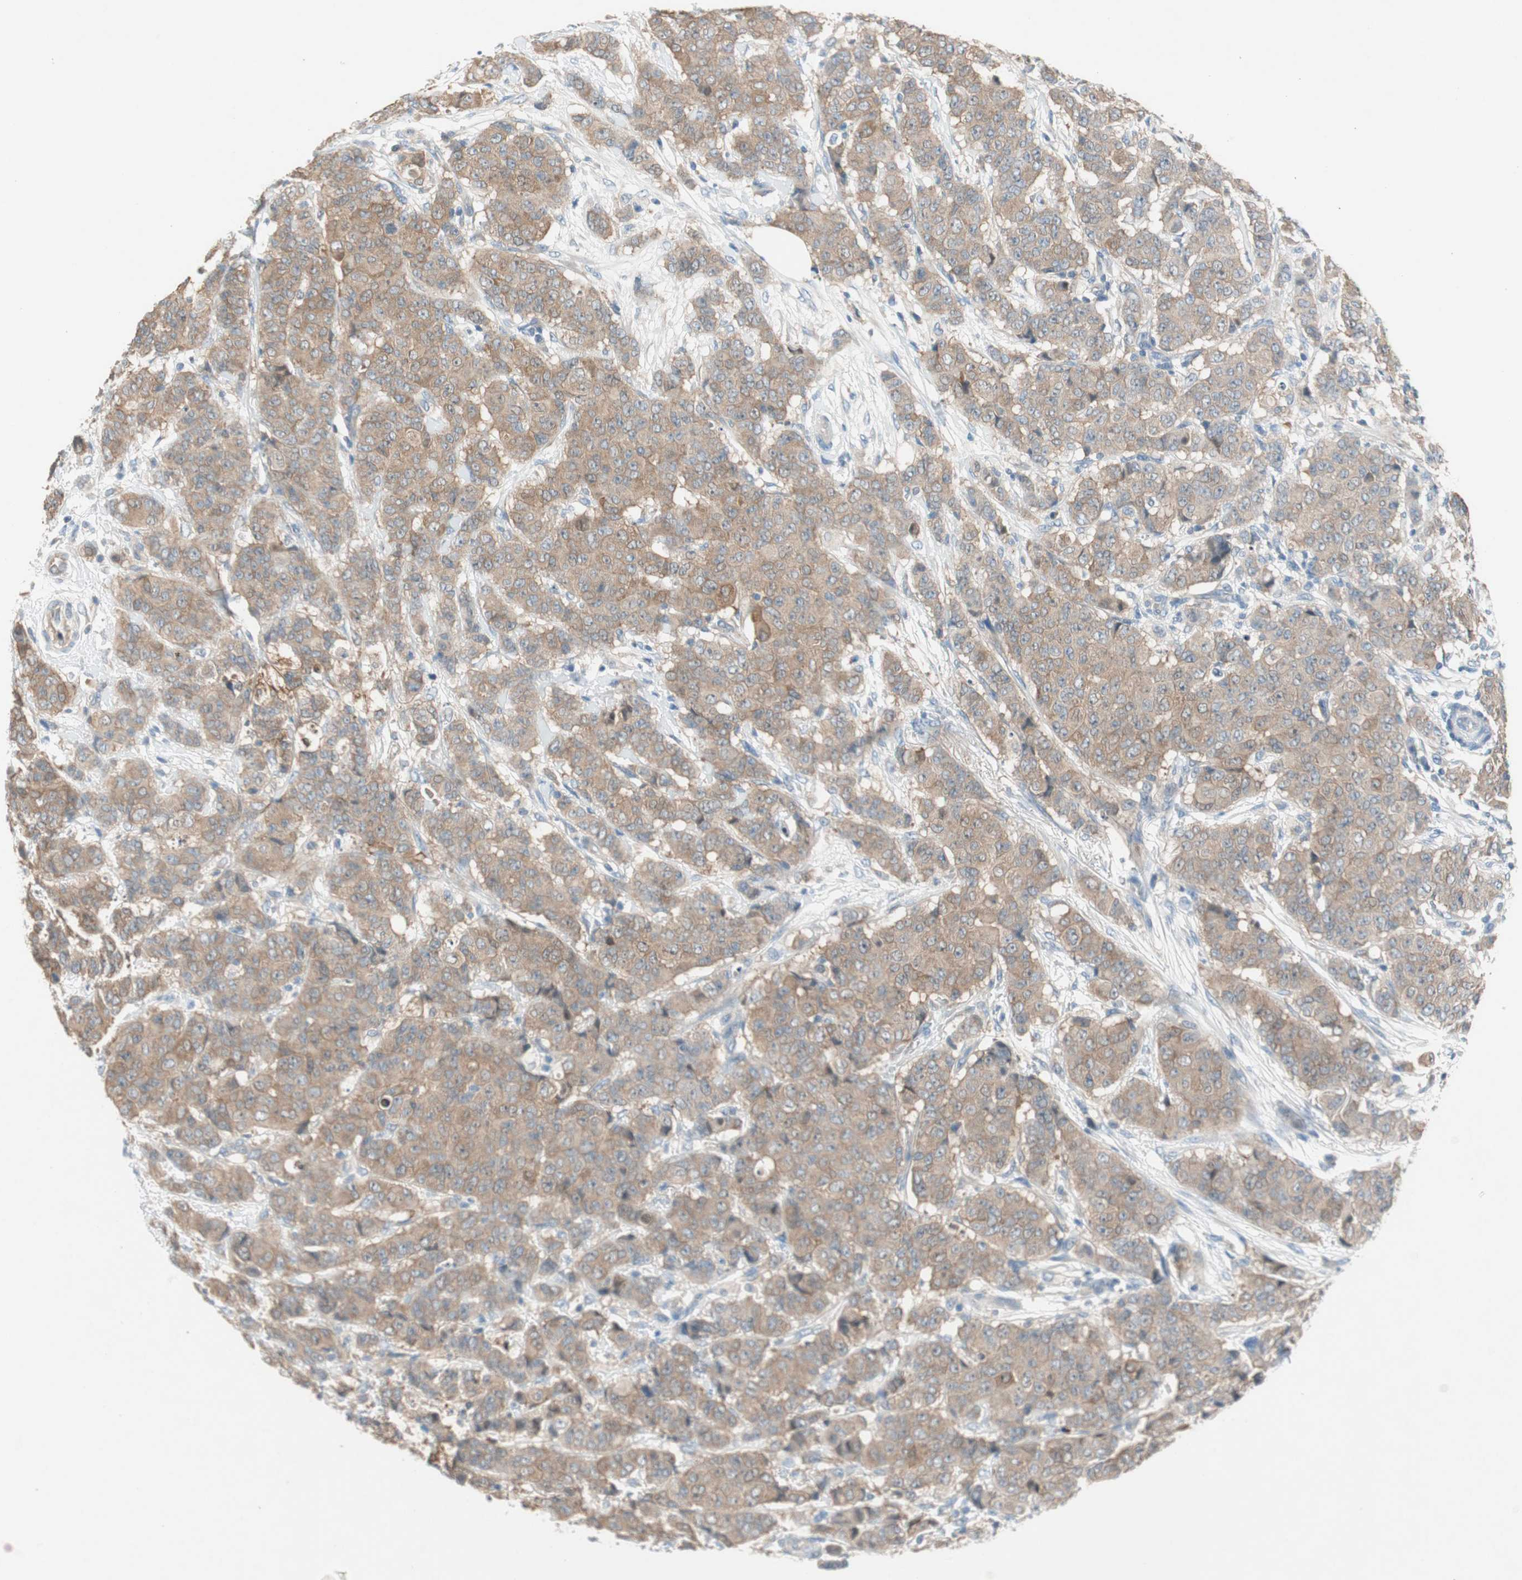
{"staining": {"intensity": "weak", "quantity": "25%-75%", "location": "cytoplasmic/membranous"}, "tissue": "breast cancer", "cell_type": "Tumor cells", "image_type": "cancer", "snomed": [{"axis": "morphology", "description": "Duct carcinoma"}, {"axis": "topography", "description": "Breast"}], "caption": "About 25%-75% of tumor cells in human breast cancer (infiltrating ductal carcinoma) demonstrate weak cytoplasmic/membranous protein expression as visualized by brown immunohistochemical staining.", "gene": "GLUL", "patient": {"sex": "female", "age": 40}}